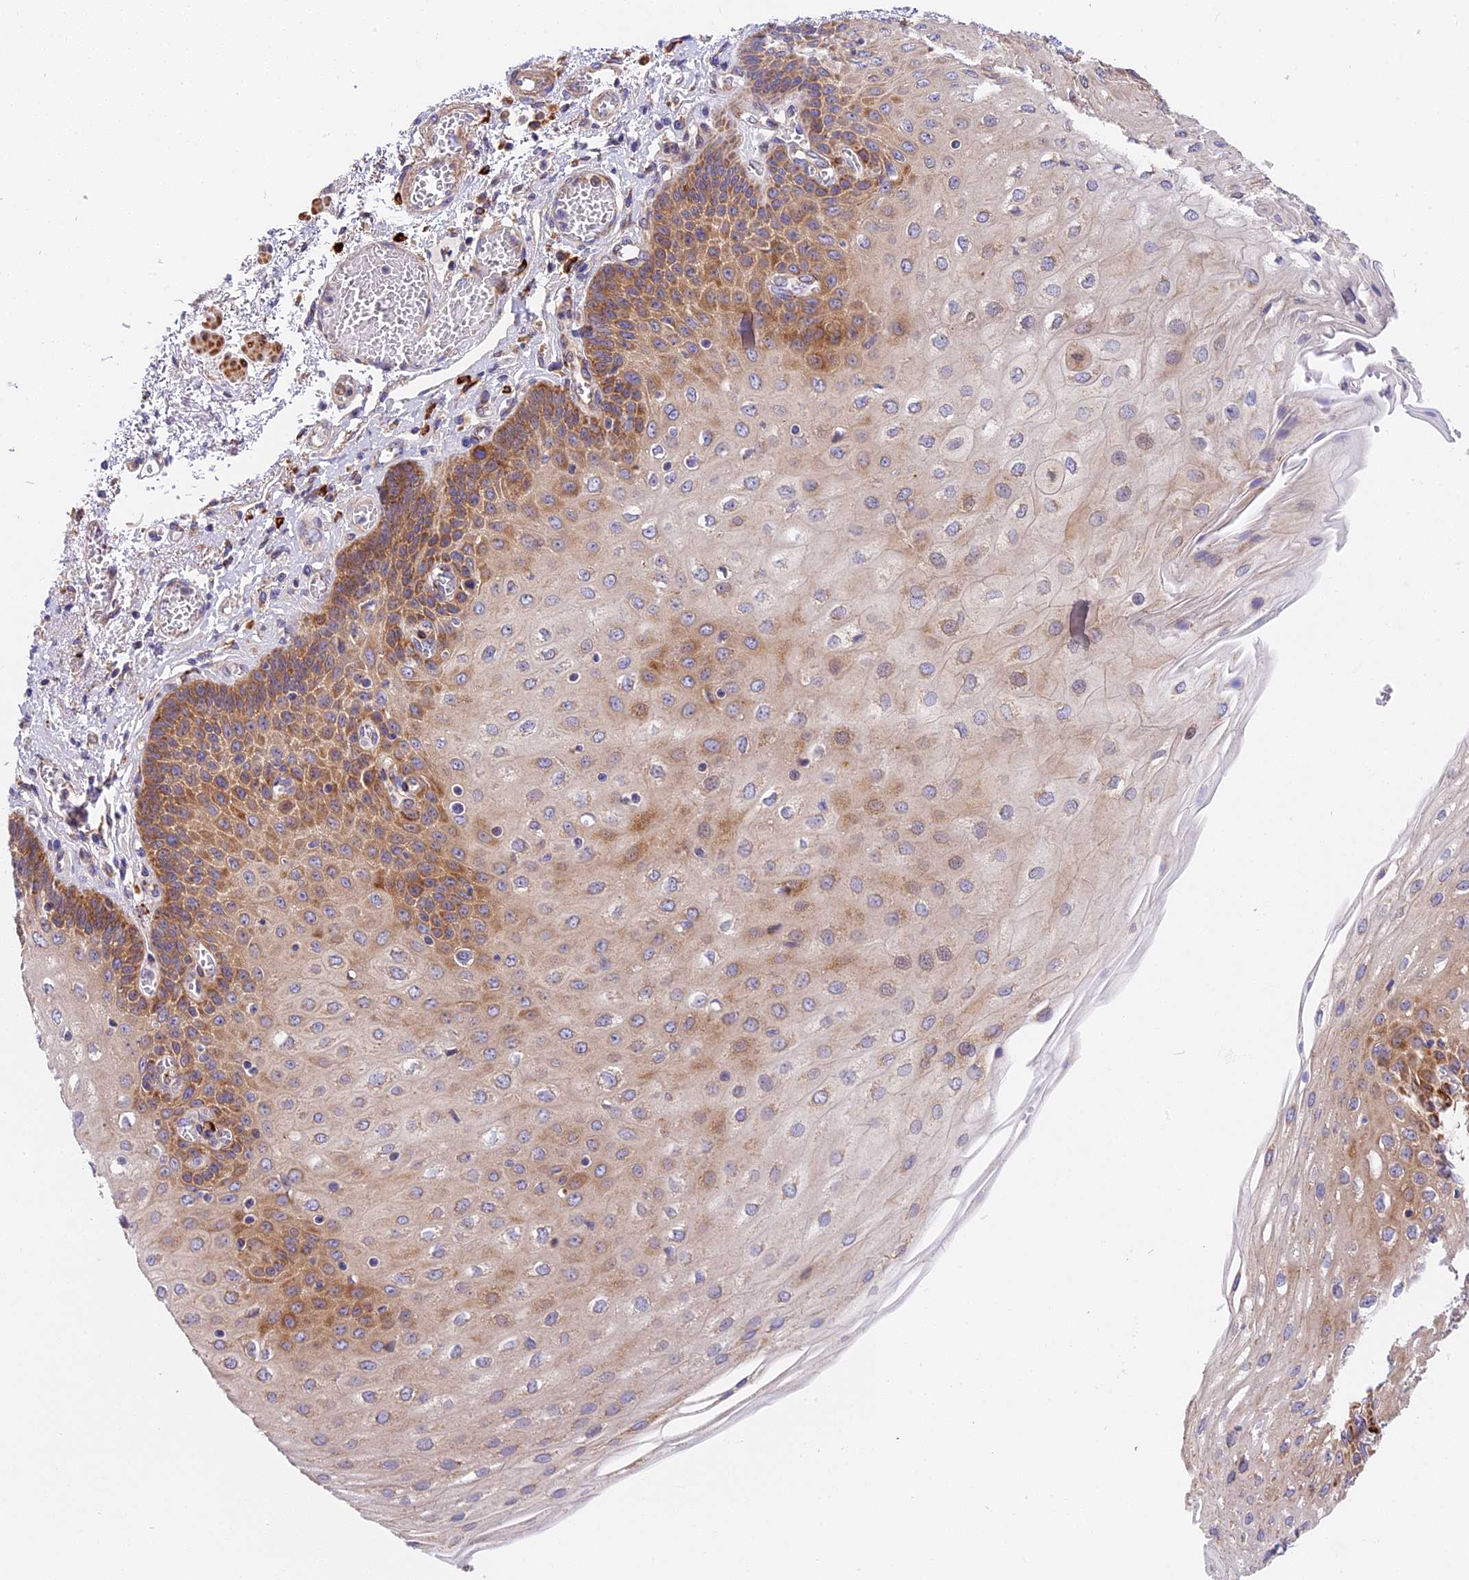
{"staining": {"intensity": "moderate", "quantity": ">75%", "location": "cytoplasmic/membranous"}, "tissue": "esophagus", "cell_type": "Squamous epithelial cells", "image_type": "normal", "snomed": [{"axis": "morphology", "description": "Normal tissue, NOS"}, {"axis": "topography", "description": "Esophagus"}], "caption": "The immunohistochemical stain labels moderate cytoplasmic/membranous staining in squamous epithelial cells of unremarkable esophagus. Nuclei are stained in blue.", "gene": "MRAS", "patient": {"sex": "male", "age": 81}}